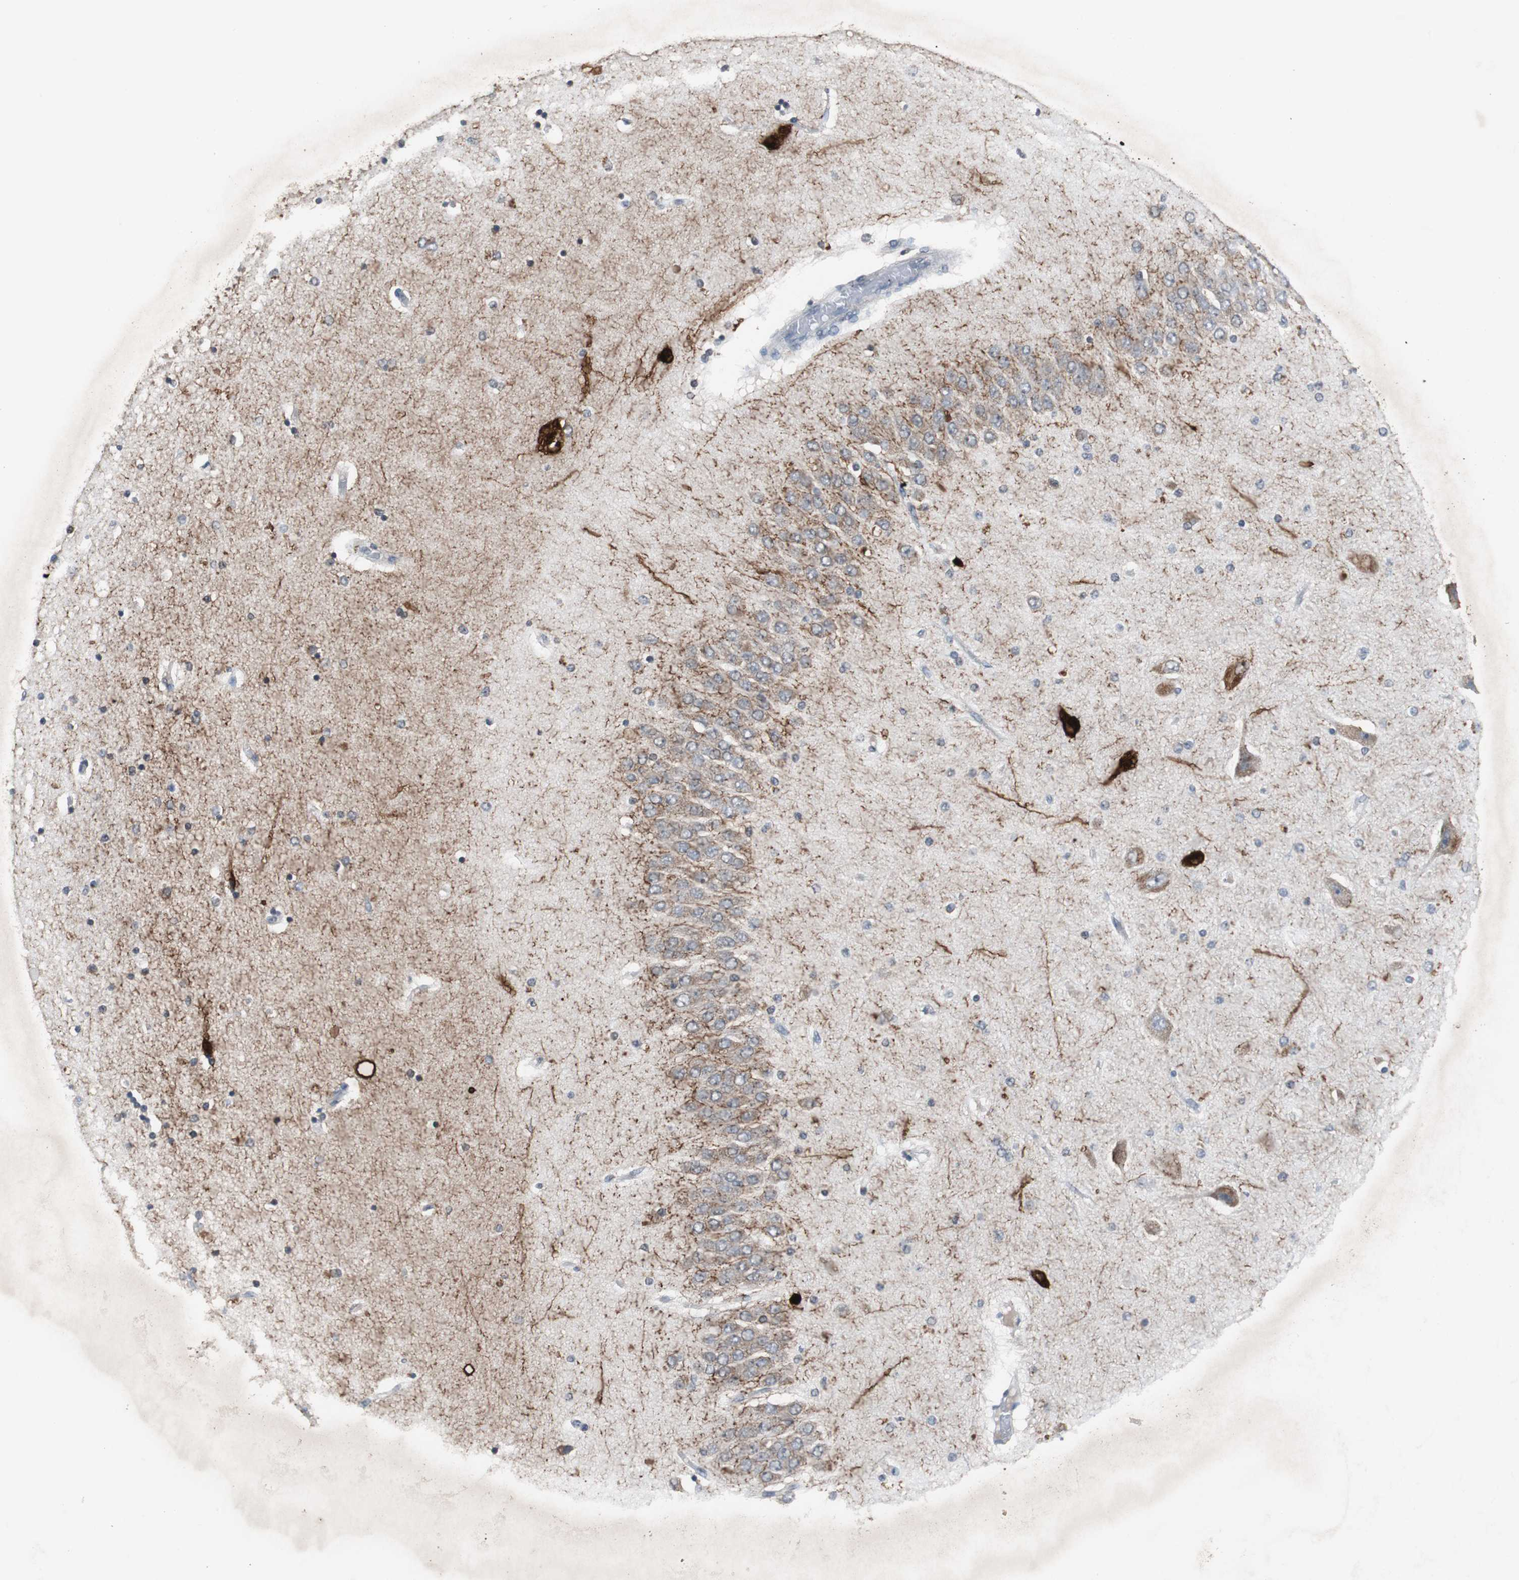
{"staining": {"intensity": "strong", "quantity": ">75%", "location": "nuclear"}, "tissue": "hippocampus", "cell_type": "Glial cells", "image_type": "normal", "snomed": [{"axis": "morphology", "description": "Normal tissue, NOS"}, {"axis": "topography", "description": "Hippocampus"}], "caption": "The micrograph displays staining of benign hippocampus, revealing strong nuclear protein staining (brown color) within glial cells. The staining was performed using DAB, with brown indicating positive protein expression. Nuclei are stained blue with hematoxylin.", "gene": "CALB2", "patient": {"sex": "female", "age": 54}}